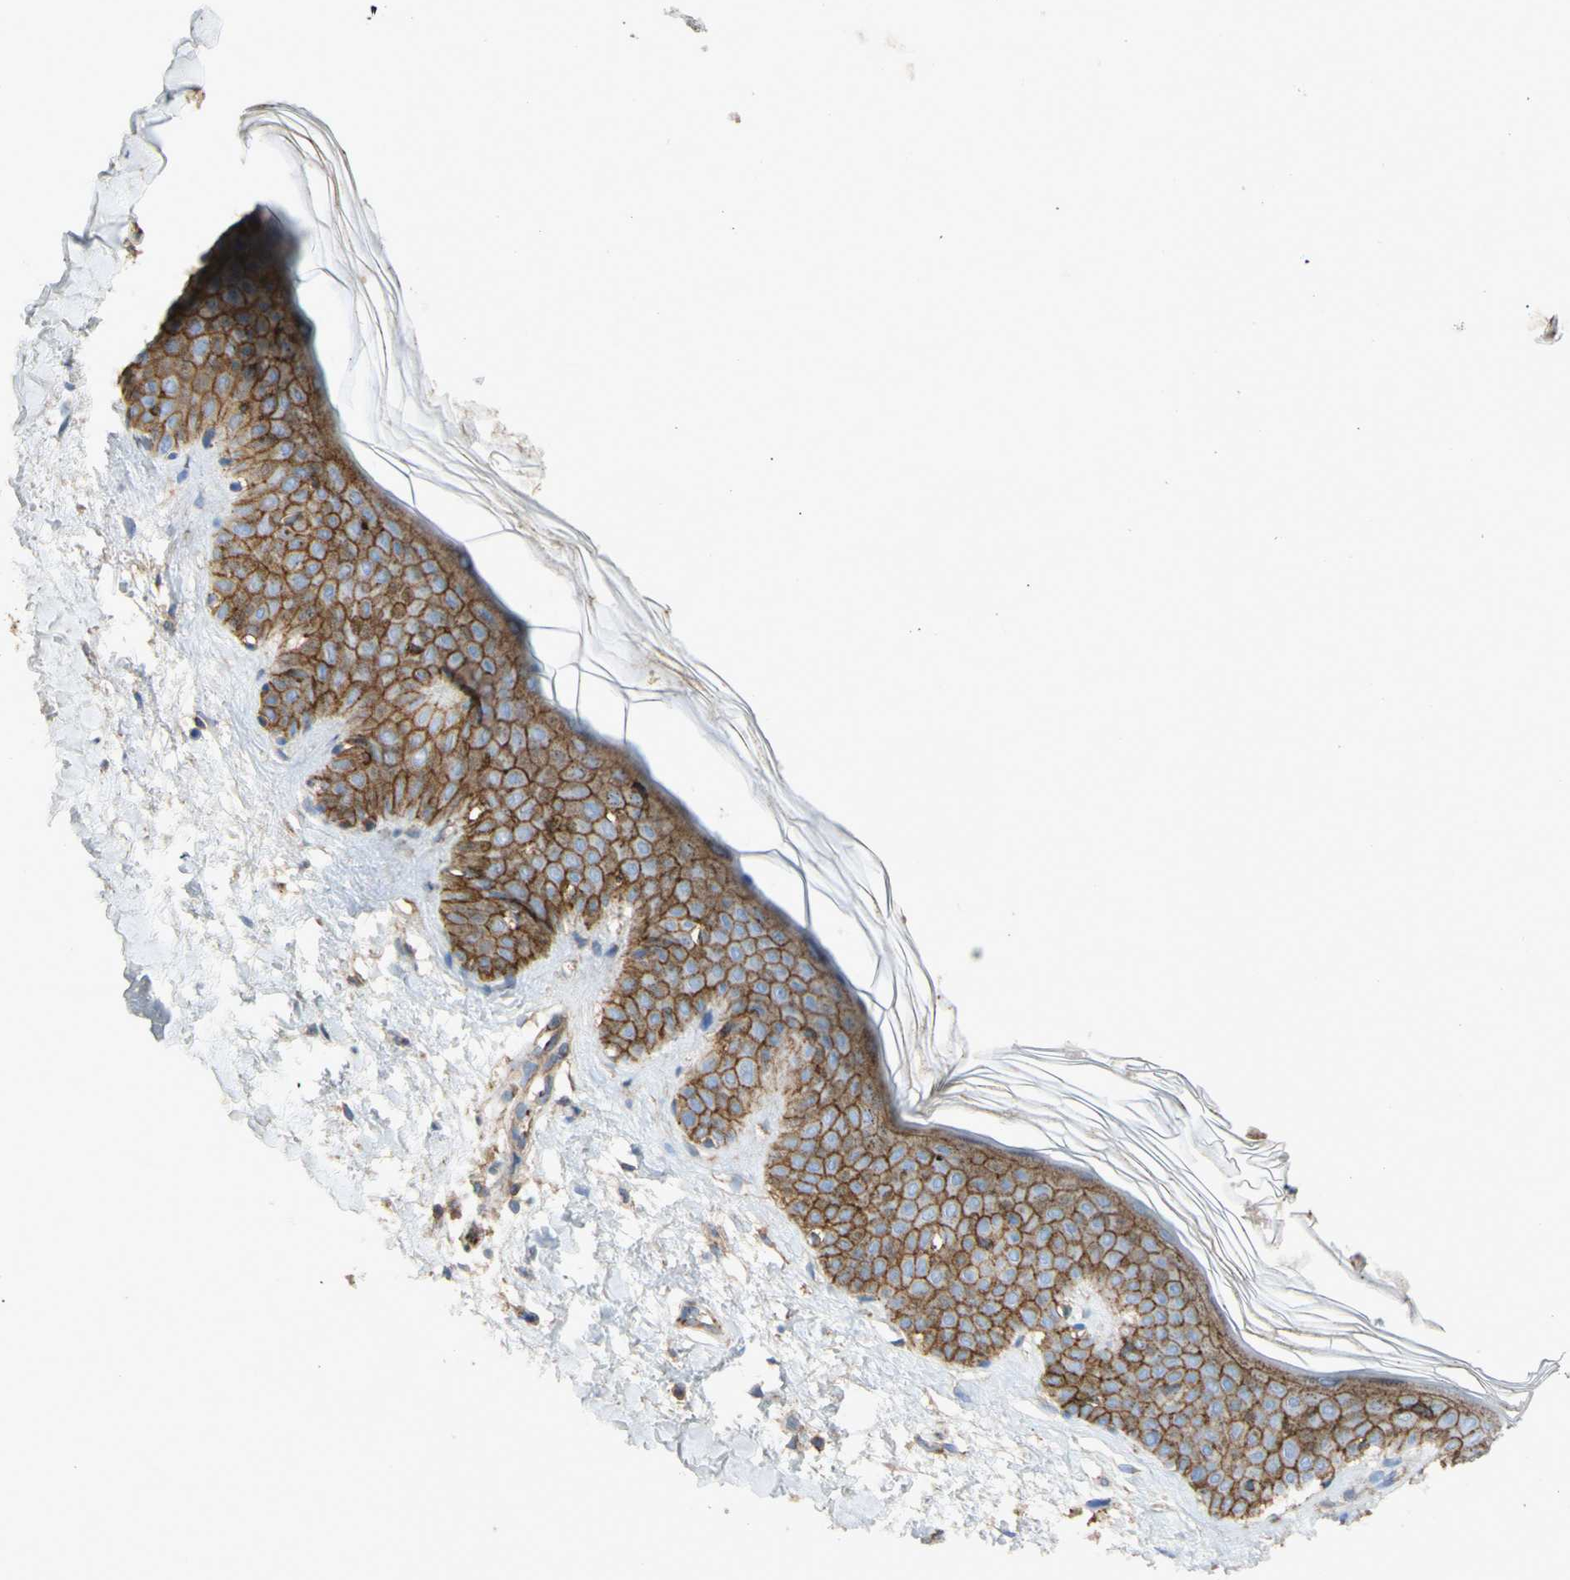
{"staining": {"intensity": "moderate", "quantity": ">75%", "location": "cytoplasmic/membranous"}, "tissue": "skin", "cell_type": "Fibroblasts", "image_type": "normal", "snomed": [{"axis": "morphology", "description": "Normal tissue, NOS"}, {"axis": "topography", "description": "Skin"}], "caption": "The photomicrograph reveals immunohistochemical staining of unremarkable skin. There is moderate cytoplasmic/membranous expression is identified in about >75% of fibroblasts.", "gene": "ATP2A3", "patient": {"sex": "male", "age": 67}}